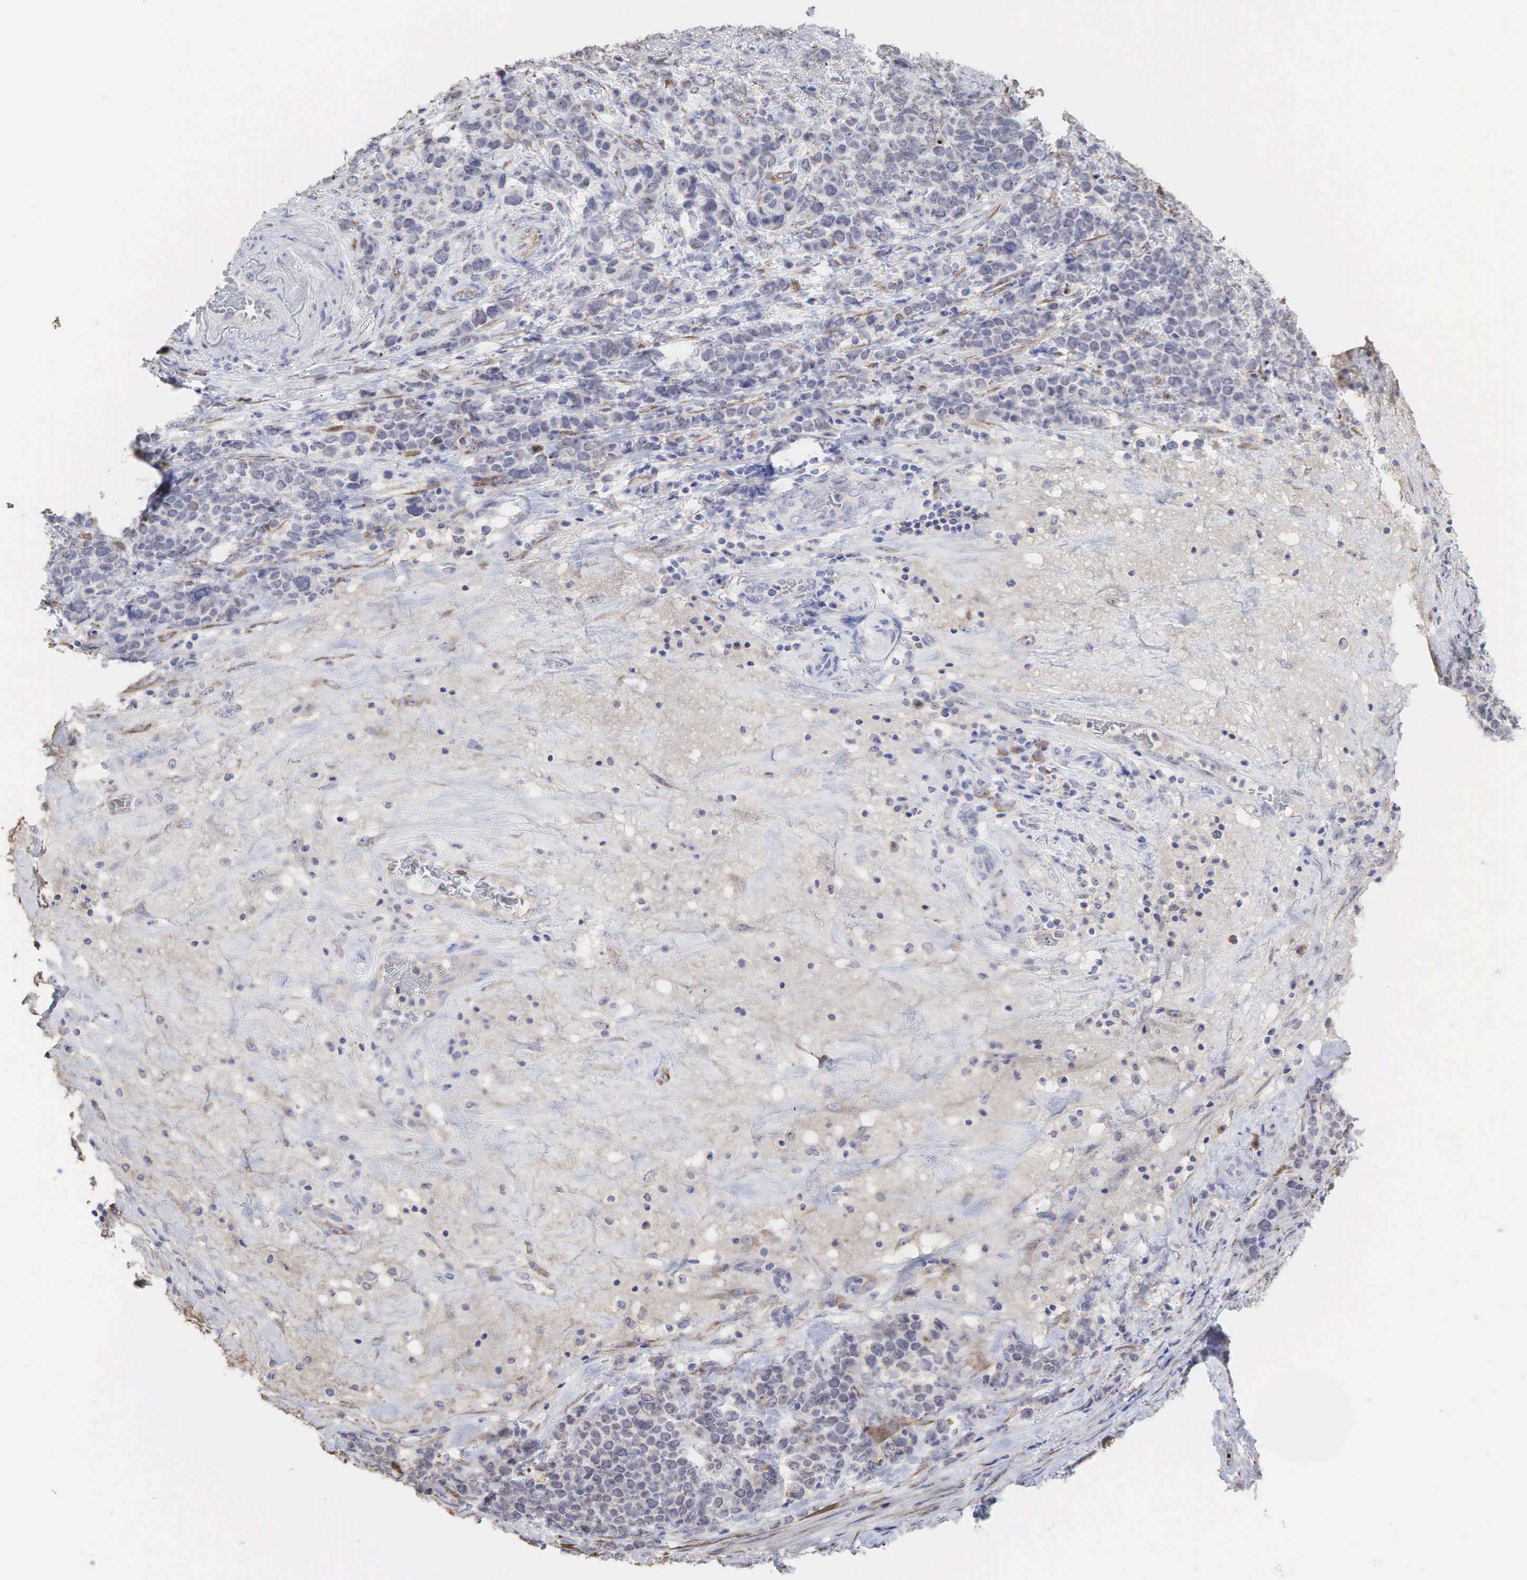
{"staining": {"intensity": "negative", "quantity": "none", "location": "none"}, "tissue": "stomach cancer", "cell_type": "Tumor cells", "image_type": "cancer", "snomed": [{"axis": "morphology", "description": "Adenocarcinoma, NOS"}, {"axis": "topography", "description": "Stomach, upper"}], "caption": "An immunohistochemistry histopathology image of stomach cancer (adenocarcinoma) is shown. There is no staining in tumor cells of stomach cancer (adenocarcinoma). (Stains: DAB IHC with hematoxylin counter stain, Microscopy: brightfield microscopy at high magnification).", "gene": "DKC1", "patient": {"sex": "male", "age": 71}}